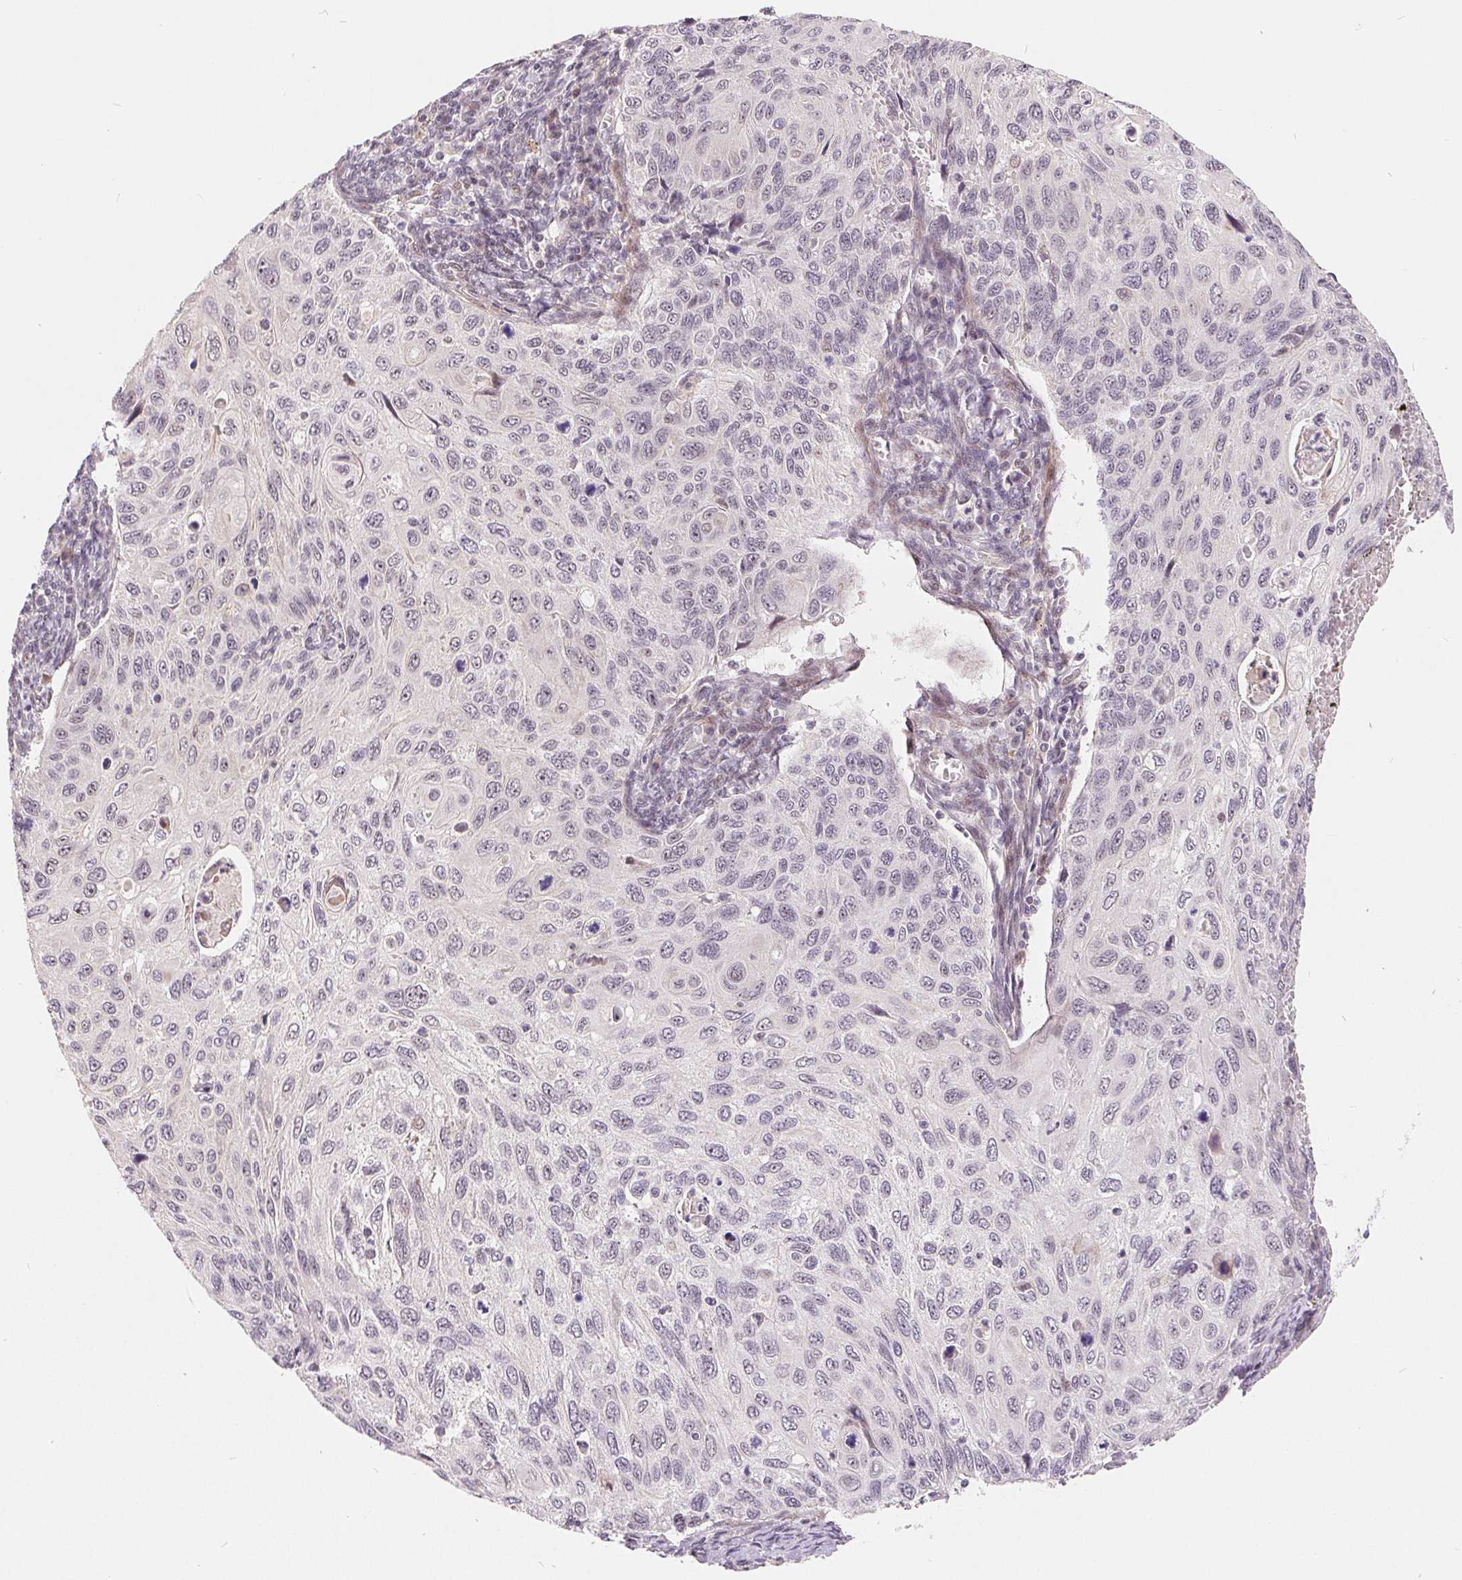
{"staining": {"intensity": "negative", "quantity": "none", "location": "none"}, "tissue": "cervical cancer", "cell_type": "Tumor cells", "image_type": "cancer", "snomed": [{"axis": "morphology", "description": "Squamous cell carcinoma, NOS"}, {"axis": "topography", "description": "Cervix"}], "caption": "A histopathology image of cervical cancer stained for a protein shows no brown staining in tumor cells.", "gene": "NRG2", "patient": {"sex": "female", "age": 70}}